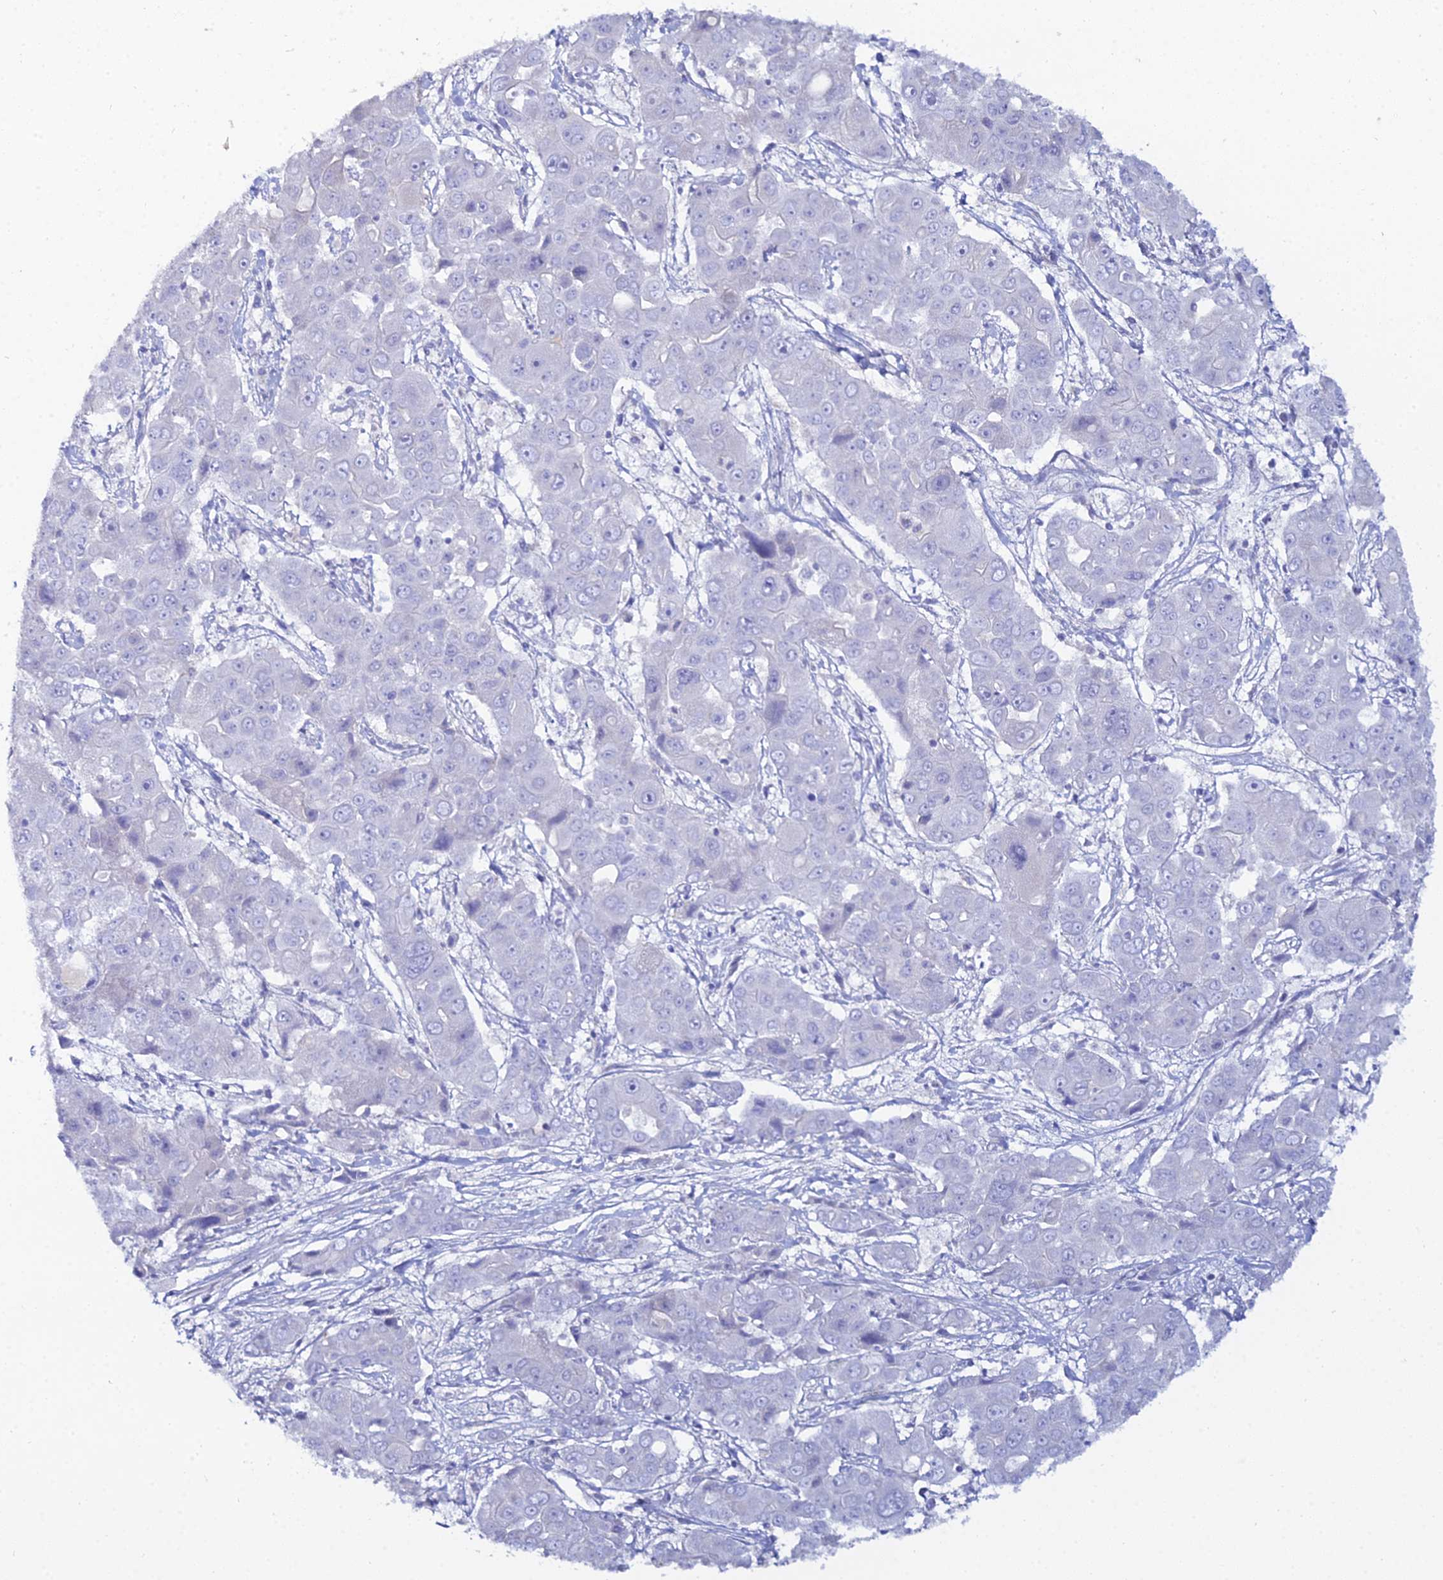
{"staining": {"intensity": "negative", "quantity": "none", "location": "none"}, "tissue": "liver cancer", "cell_type": "Tumor cells", "image_type": "cancer", "snomed": [{"axis": "morphology", "description": "Cholangiocarcinoma"}, {"axis": "topography", "description": "Liver"}], "caption": "DAB immunohistochemical staining of human liver cholangiocarcinoma exhibits no significant staining in tumor cells. The staining is performed using DAB (3,3'-diaminobenzidine) brown chromogen with nuclei counter-stained in using hematoxylin.", "gene": "DHX34", "patient": {"sex": "male", "age": 67}}